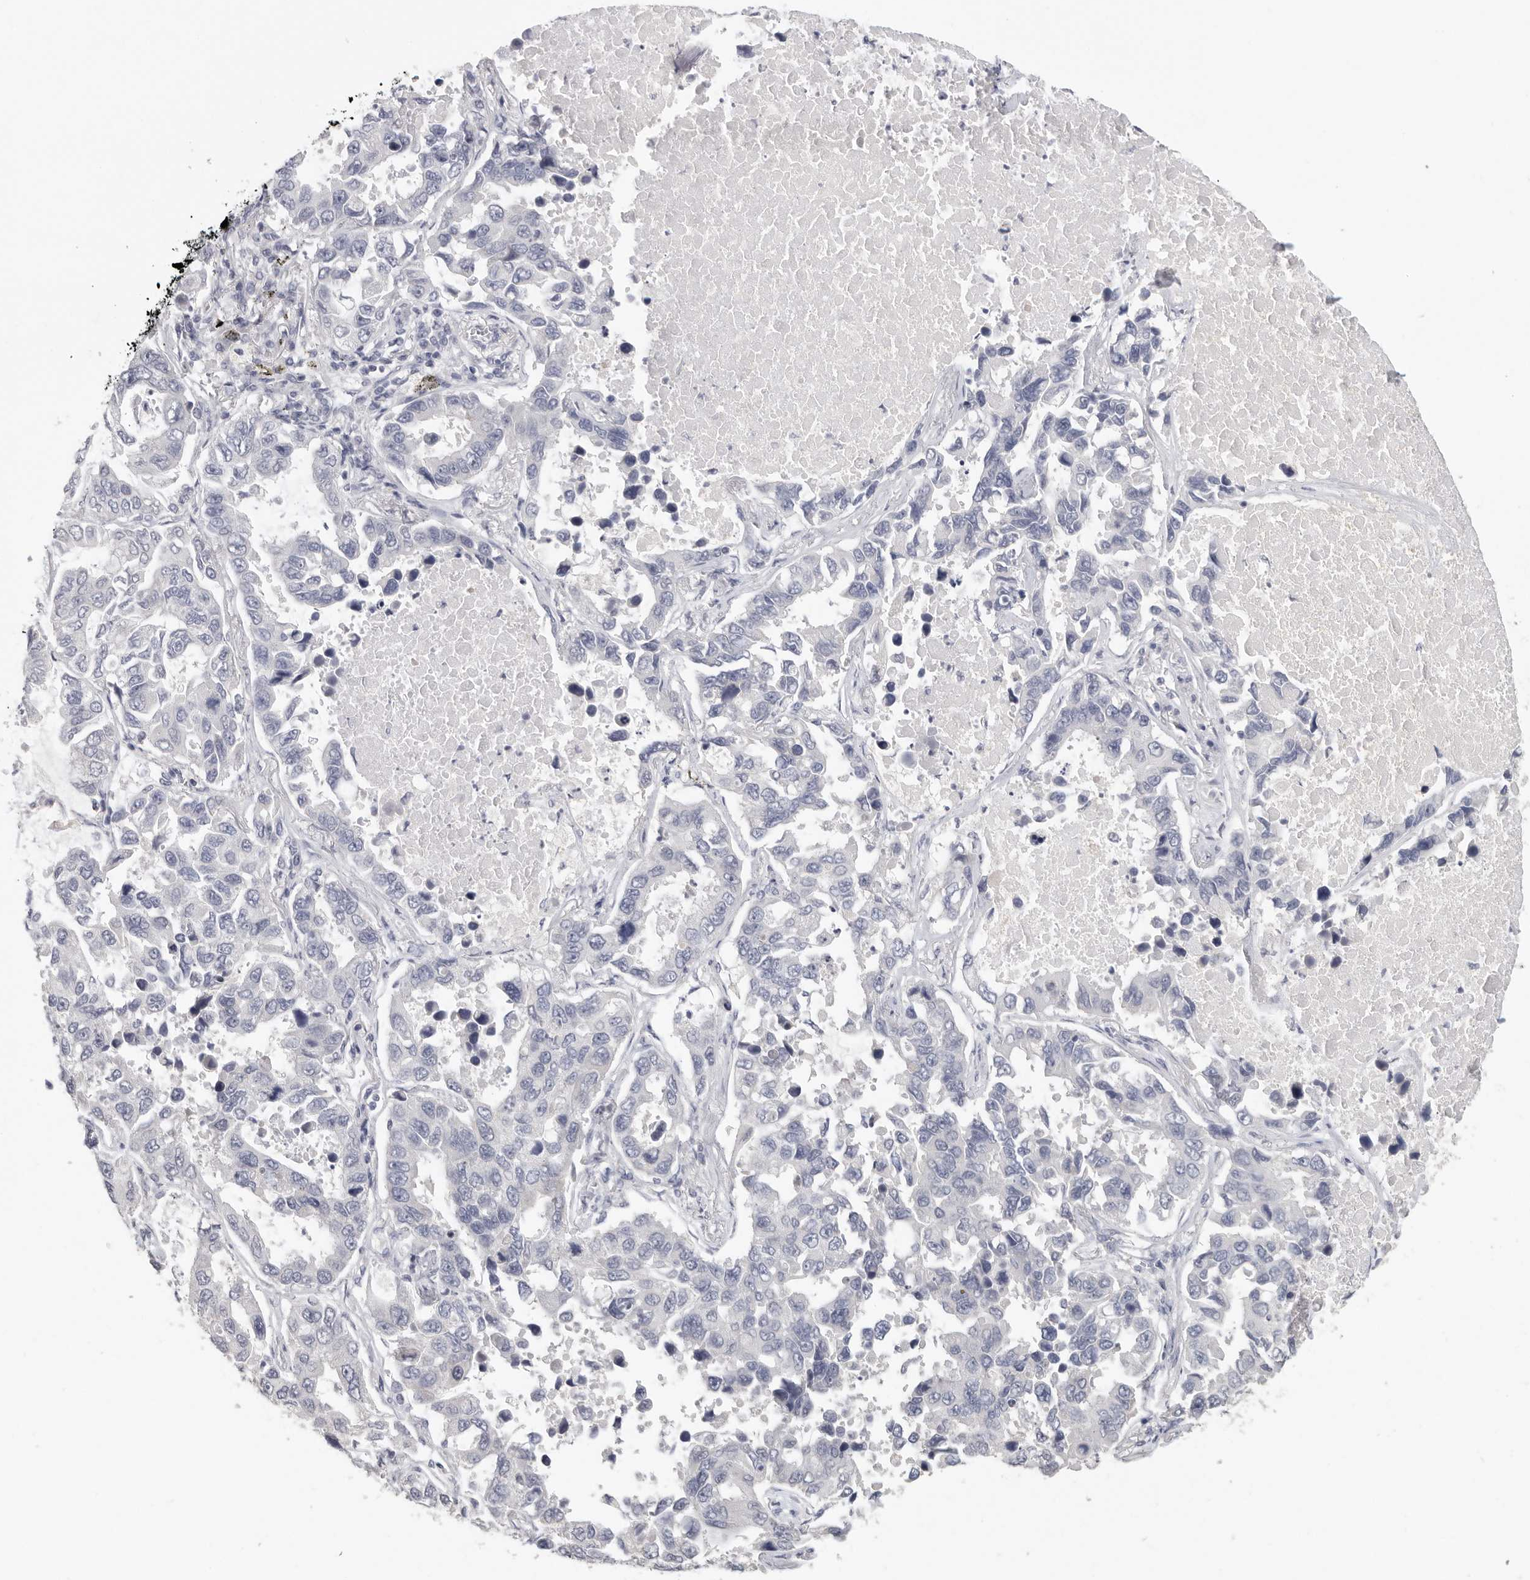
{"staining": {"intensity": "negative", "quantity": "none", "location": "none"}, "tissue": "lung cancer", "cell_type": "Tumor cells", "image_type": "cancer", "snomed": [{"axis": "morphology", "description": "Adenocarcinoma, NOS"}, {"axis": "topography", "description": "Lung"}], "caption": "Lung cancer was stained to show a protein in brown. There is no significant staining in tumor cells.", "gene": "DNAJC11", "patient": {"sex": "male", "age": 64}}